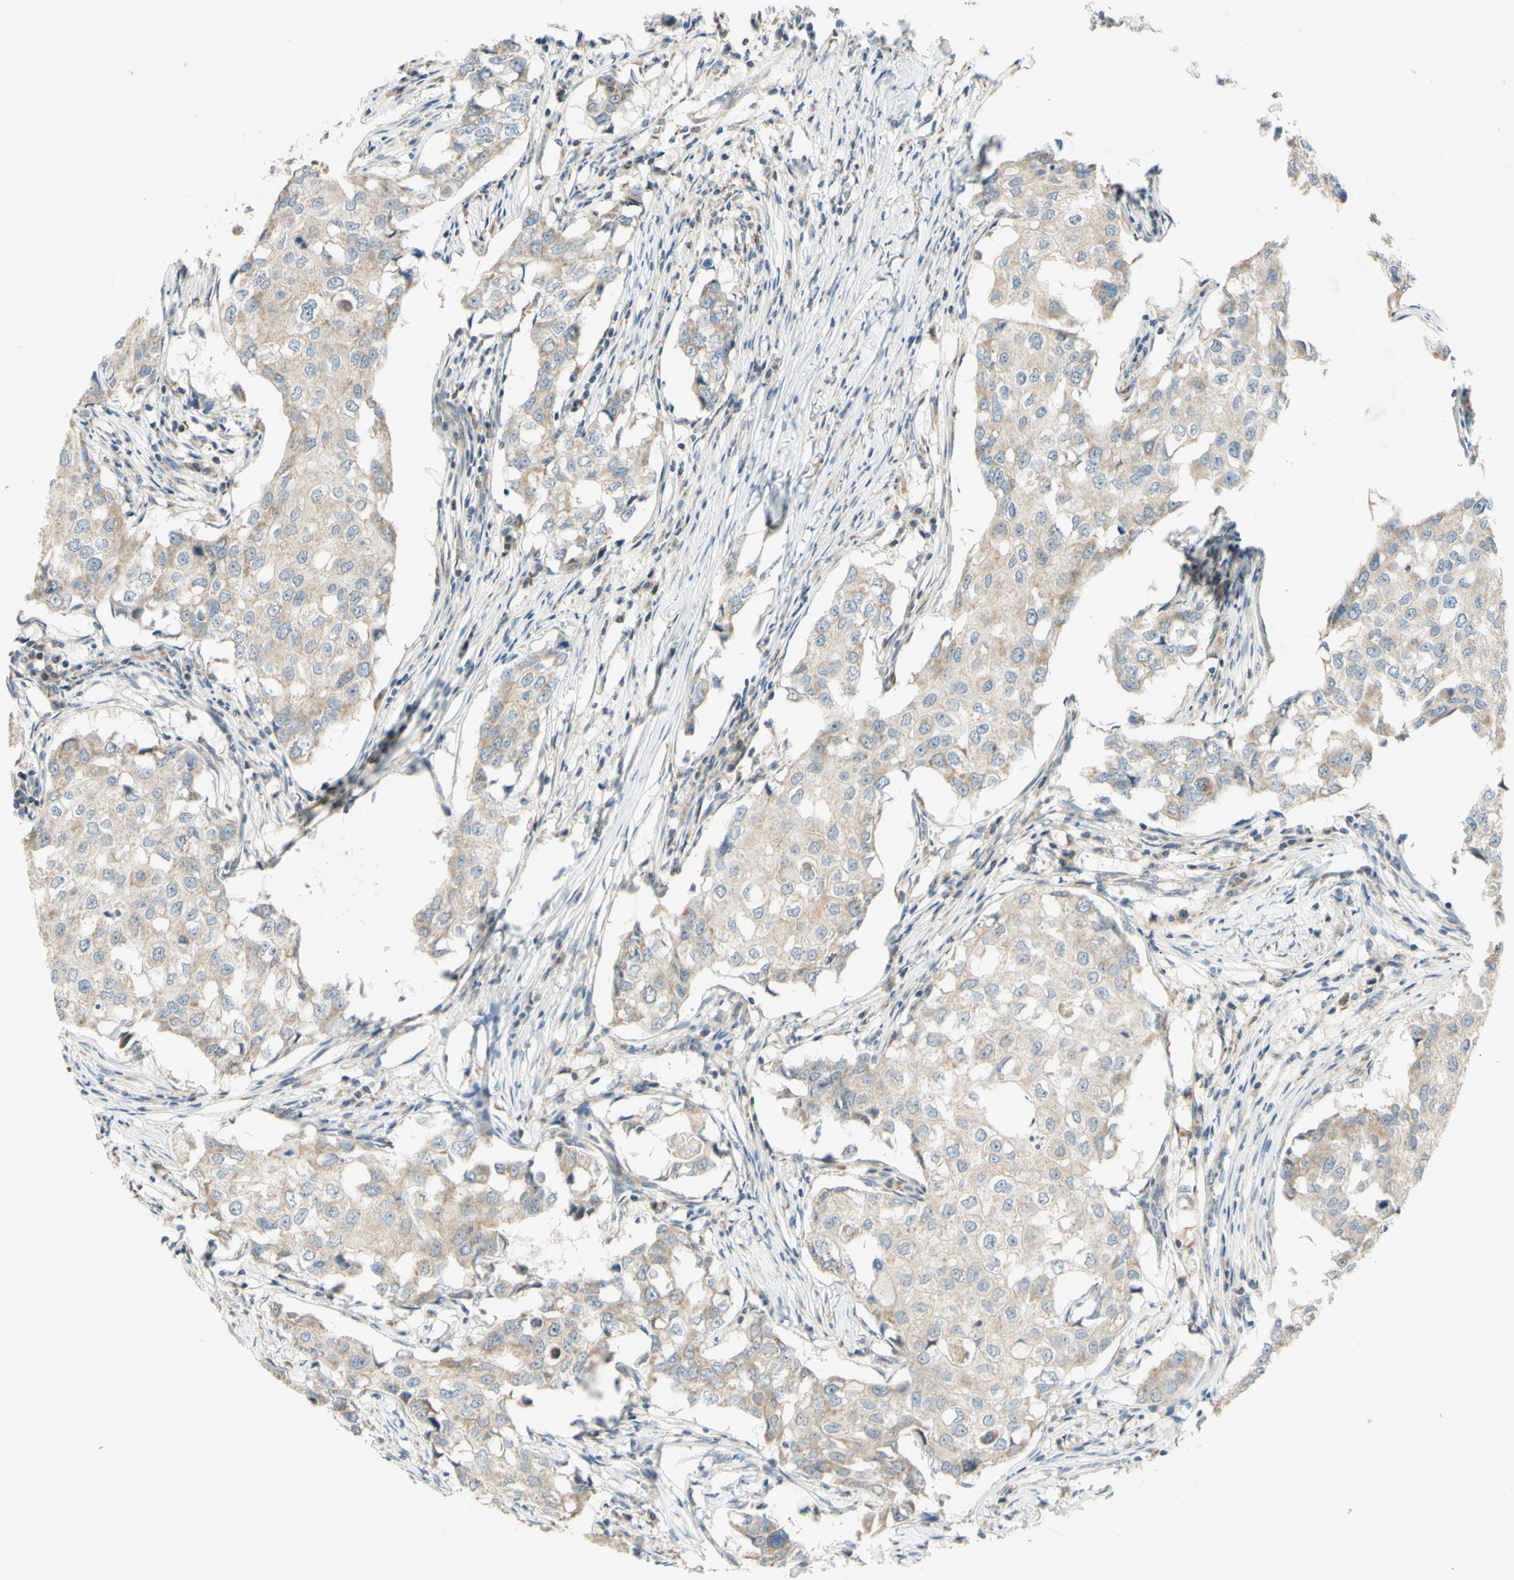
{"staining": {"intensity": "weak", "quantity": ">75%", "location": "cytoplasmic/membranous"}, "tissue": "breast cancer", "cell_type": "Tumor cells", "image_type": "cancer", "snomed": [{"axis": "morphology", "description": "Duct carcinoma"}, {"axis": "topography", "description": "Breast"}], "caption": "Breast cancer tissue exhibits weak cytoplasmic/membranous positivity in about >75% of tumor cells, visualized by immunohistochemistry. The staining was performed using DAB, with brown indicating positive protein expression. Nuclei are stained blue with hematoxylin.", "gene": "GATA1", "patient": {"sex": "female", "age": 27}}